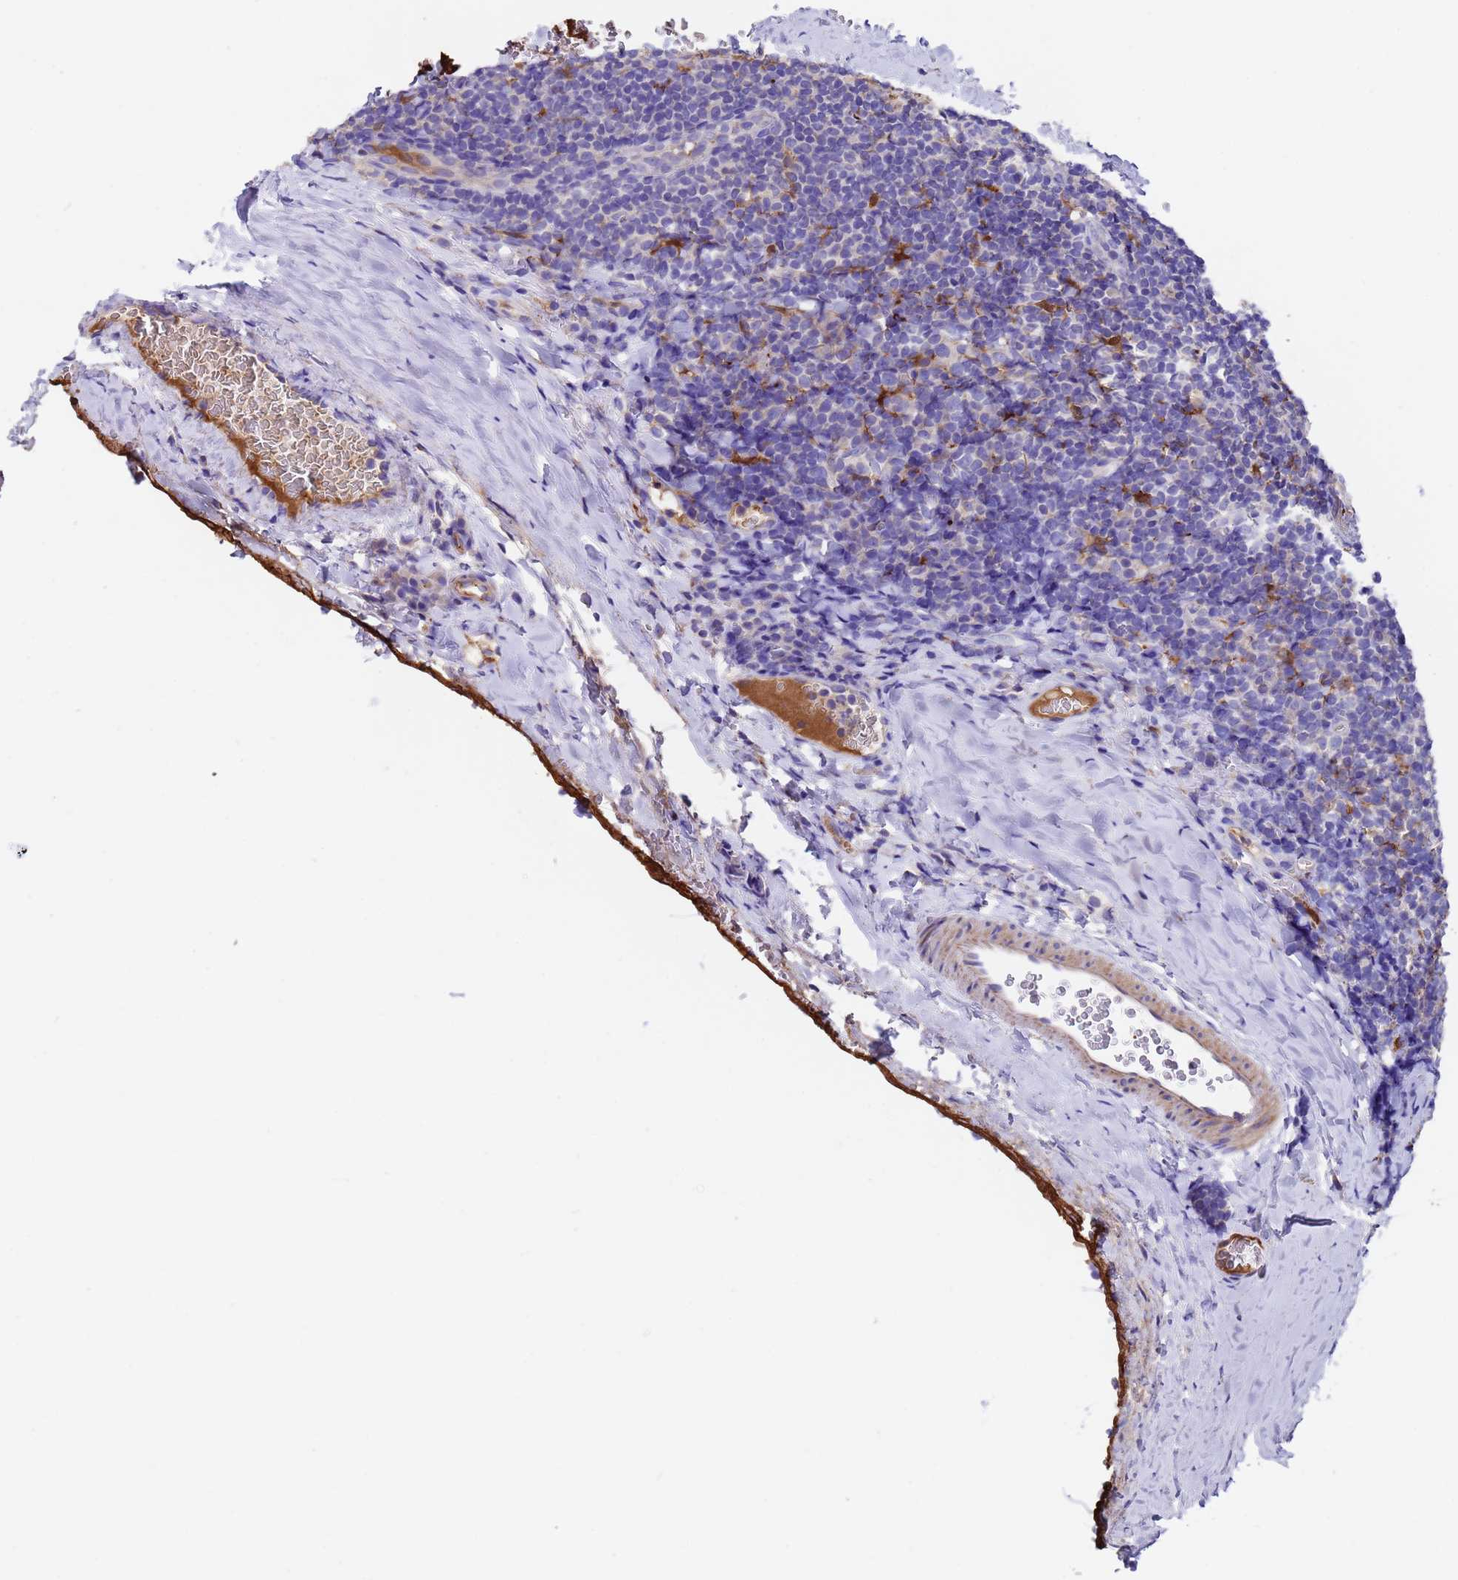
{"staining": {"intensity": "negative", "quantity": "none", "location": "none"}, "tissue": "tonsil", "cell_type": "Germinal center cells", "image_type": "normal", "snomed": [{"axis": "morphology", "description": "Normal tissue, NOS"}, {"axis": "topography", "description": "Tonsil"}], "caption": "This is an IHC micrograph of benign tonsil. There is no positivity in germinal center cells.", "gene": "ELP6", "patient": {"sex": "male", "age": 17}}